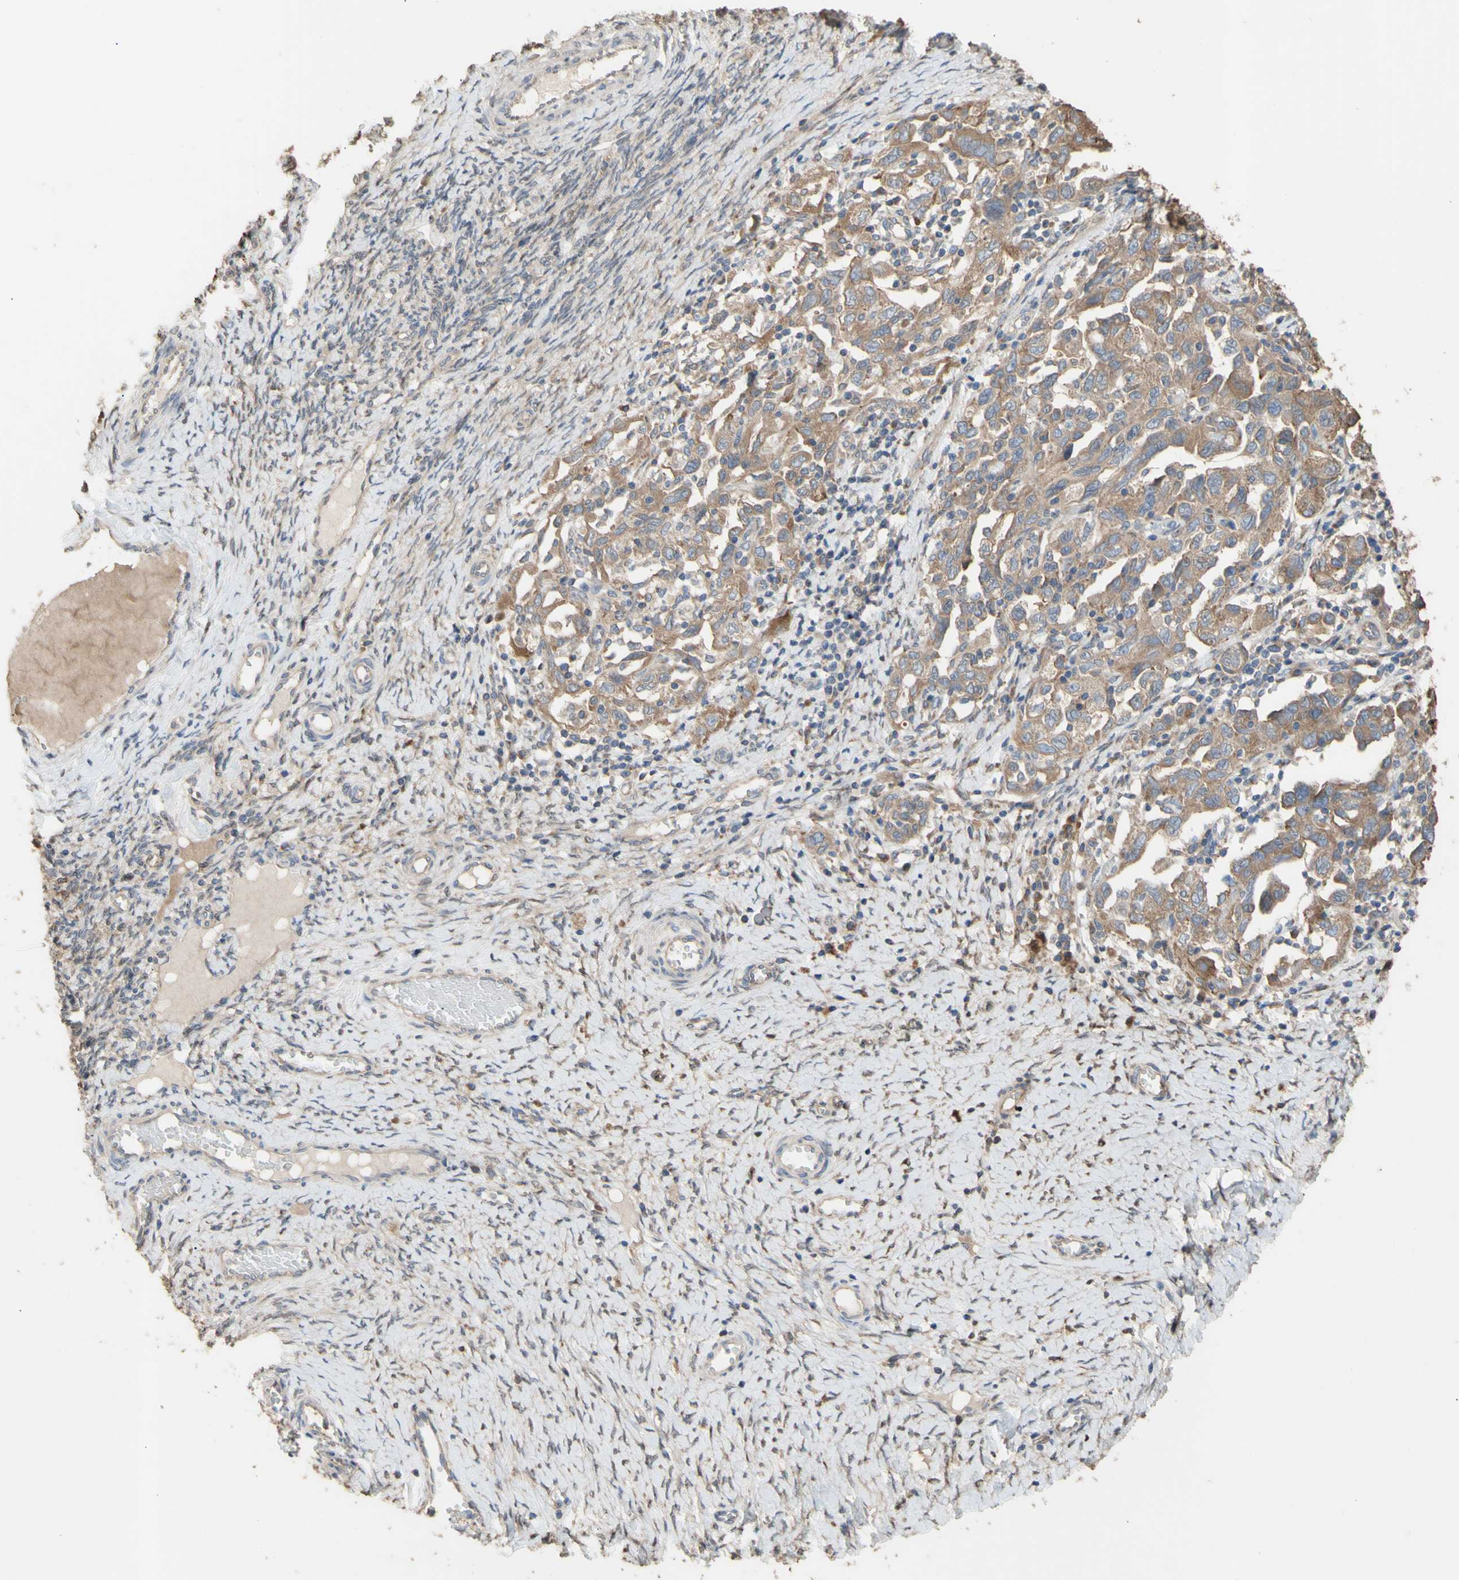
{"staining": {"intensity": "moderate", "quantity": ">75%", "location": "cytoplasmic/membranous"}, "tissue": "ovarian cancer", "cell_type": "Tumor cells", "image_type": "cancer", "snomed": [{"axis": "morphology", "description": "Carcinoma, NOS"}, {"axis": "morphology", "description": "Cystadenocarcinoma, serous, NOS"}, {"axis": "topography", "description": "Ovary"}], "caption": "Ovarian cancer tissue displays moderate cytoplasmic/membranous positivity in approximately >75% of tumor cells, visualized by immunohistochemistry.", "gene": "NECTIN3", "patient": {"sex": "female", "age": 69}}